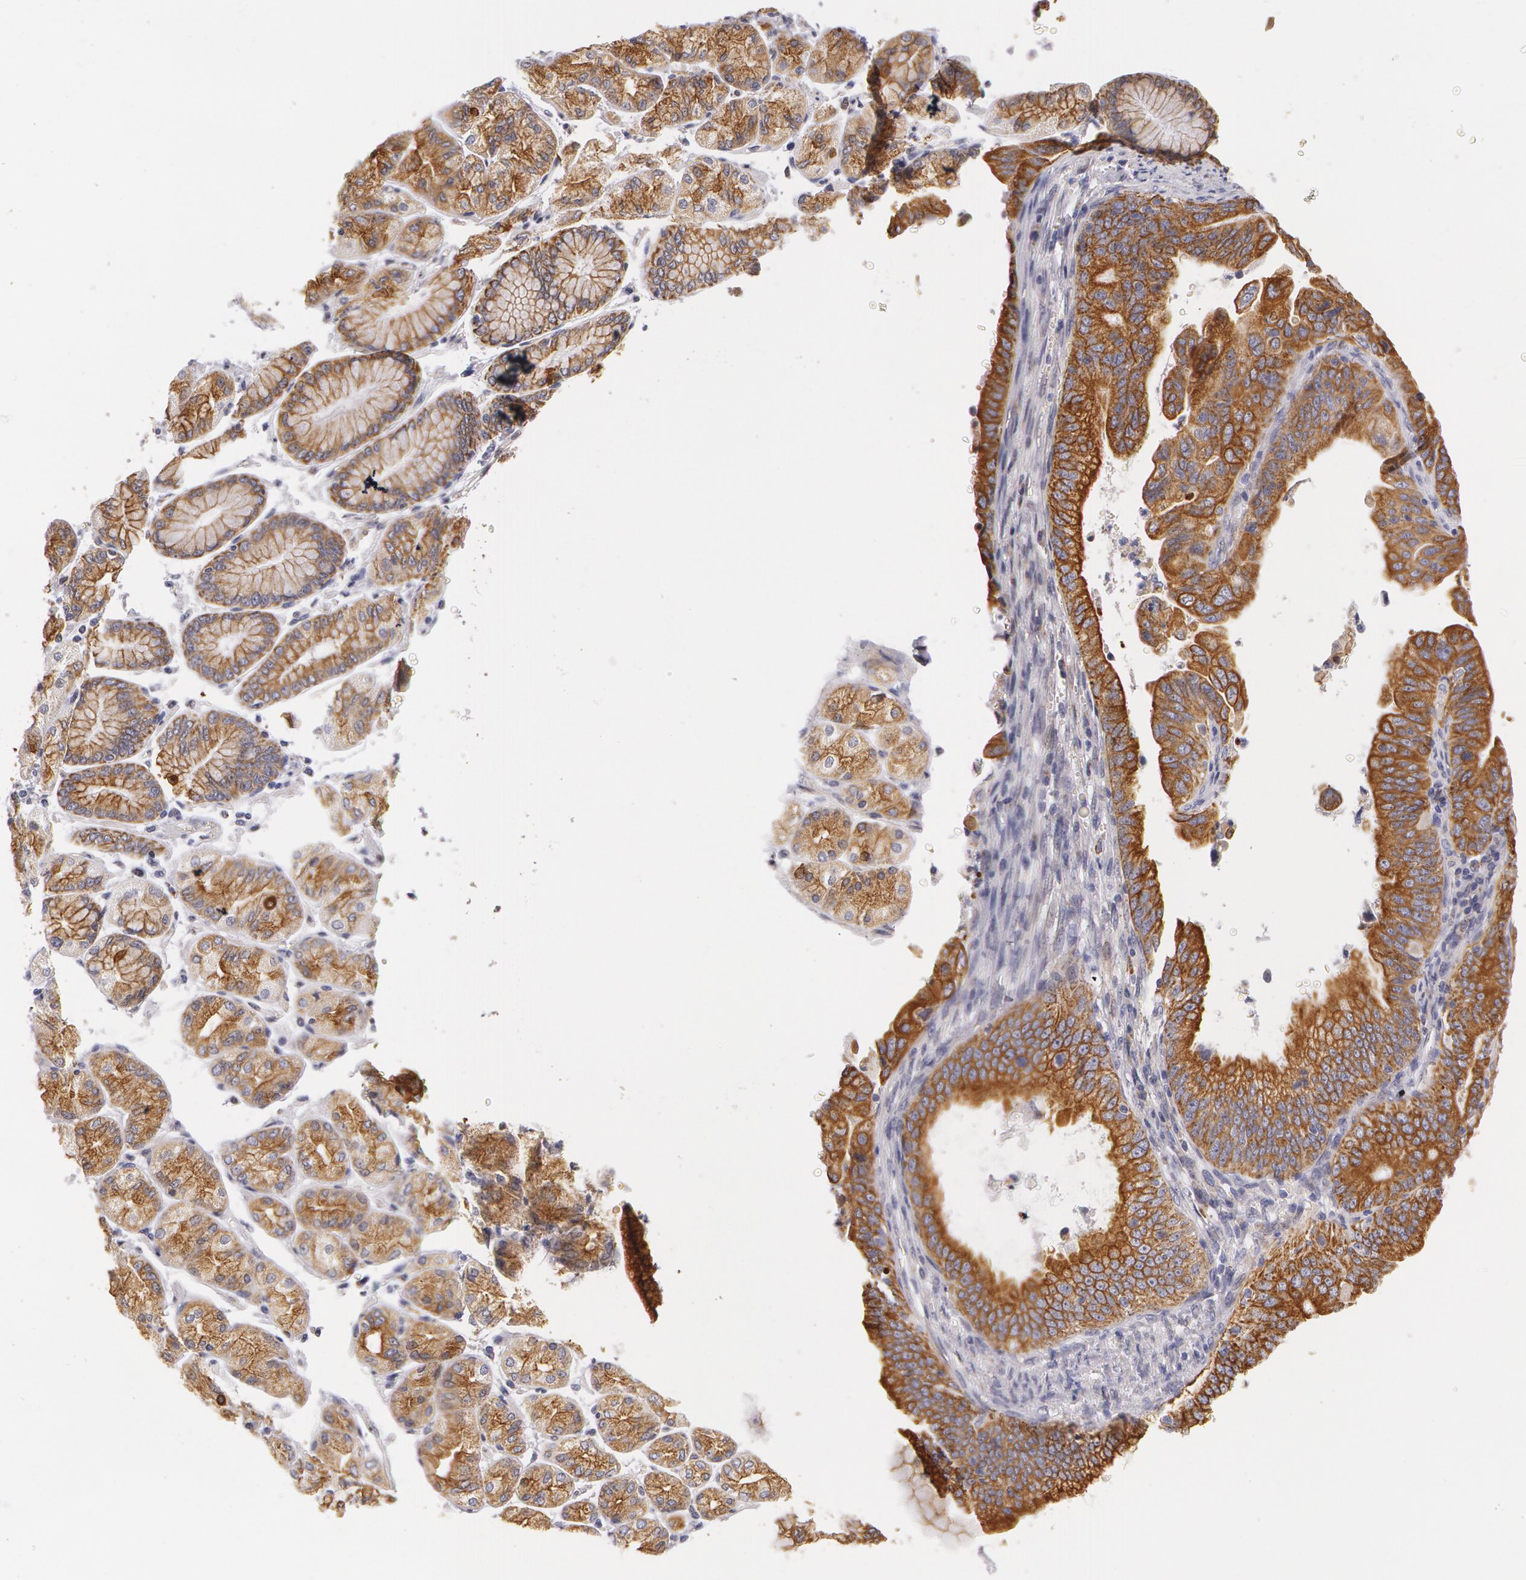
{"staining": {"intensity": "moderate", "quantity": ">75%", "location": "cytoplasmic/membranous"}, "tissue": "stomach cancer", "cell_type": "Tumor cells", "image_type": "cancer", "snomed": [{"axis": "morphology", "description": "Adenocarcinoma, NOS"}, {"axis": "topography", "description": "Stomach, upper"}], "caption": "Protein expression analysis of human stomach cancer reveals moderate cytoplasmic/membranous positivity in approximately >75% of tumor cells.", "gene": "KRT18", "patient": {"sex": "female", "age": 50}}